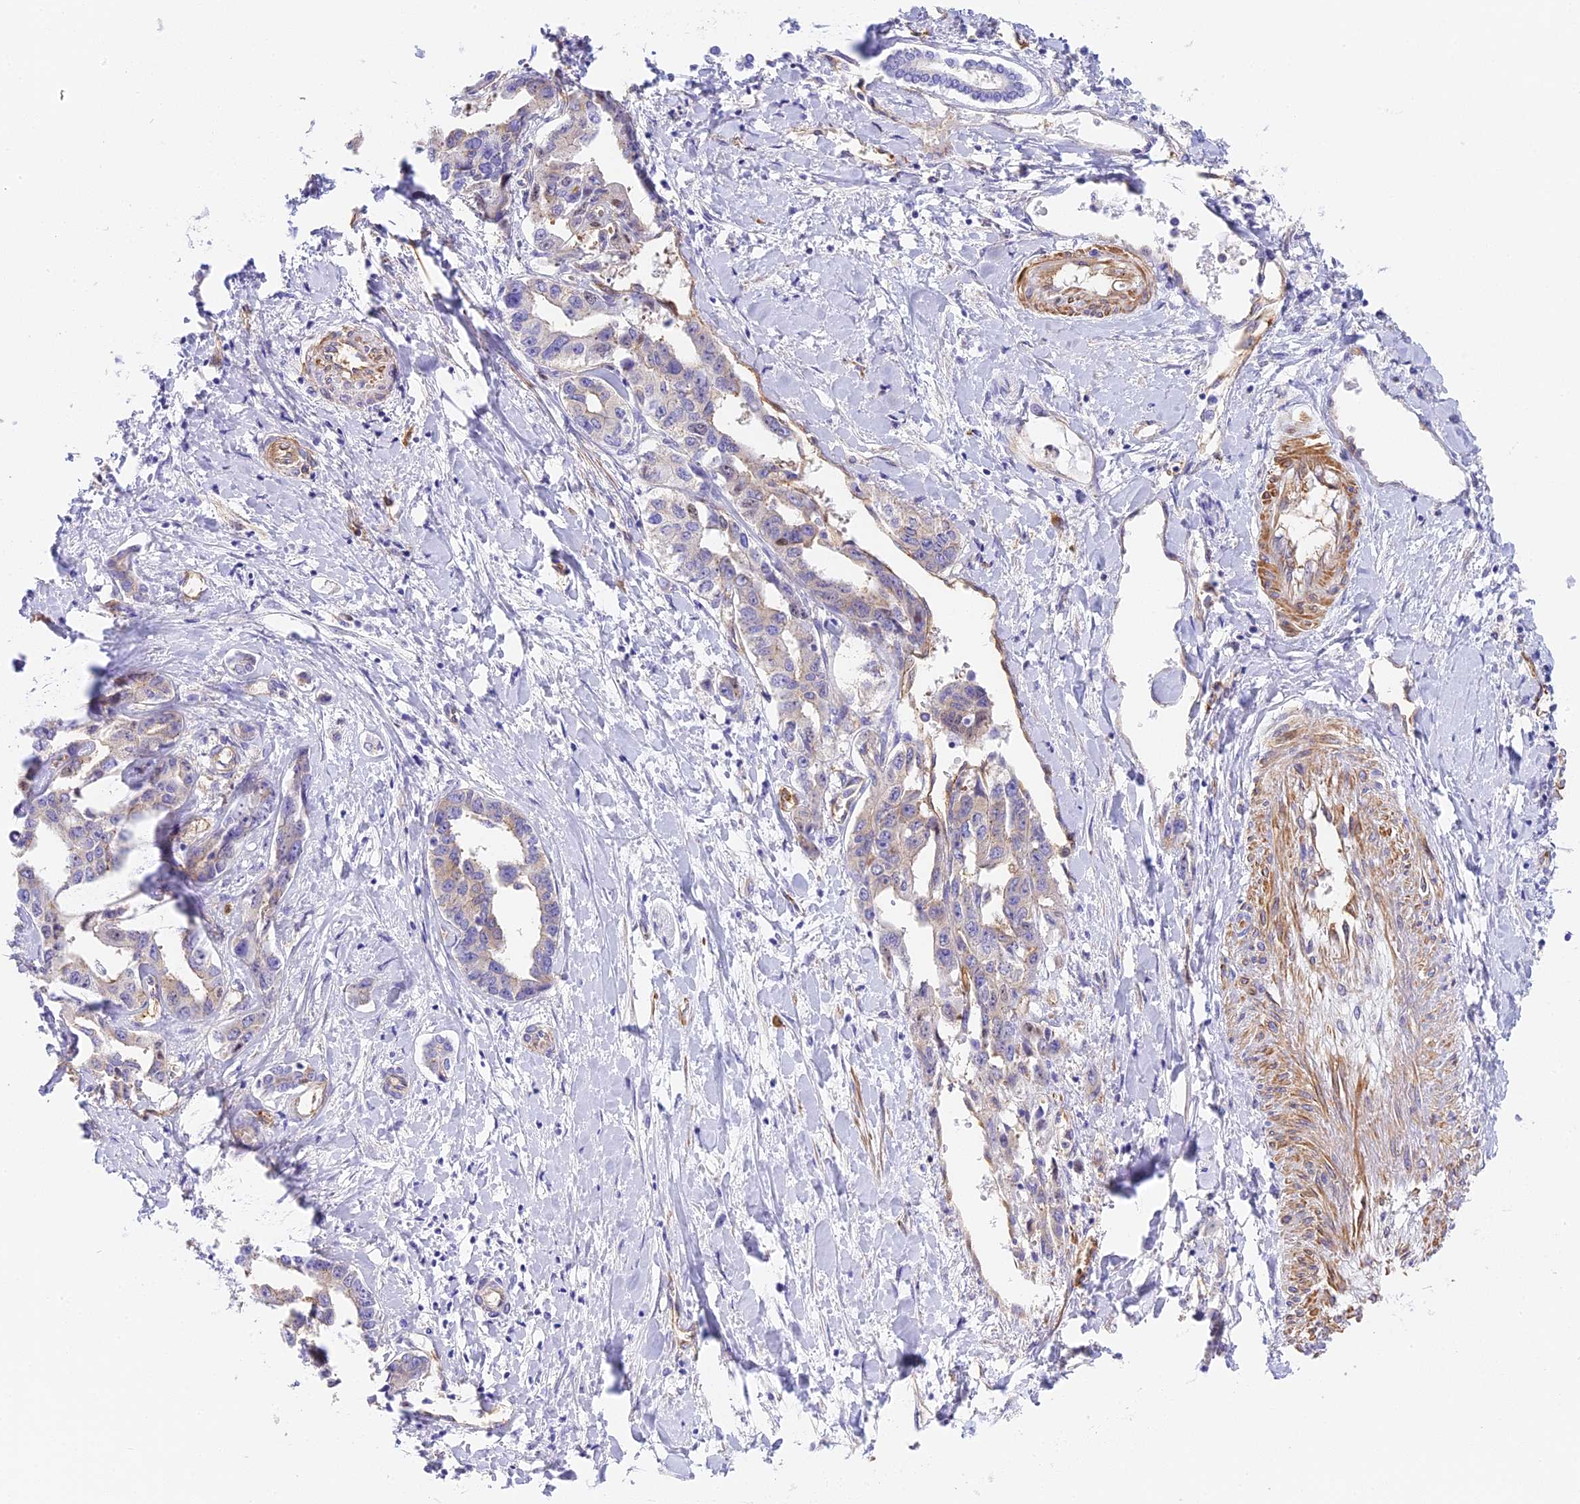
{"staining": {"intensity": "negative", "quantity": "none", "location": "none"}, "tissue": "liver cancer", "cell_type": "Tumor cells", "image_type": "cancer", "snomed": [{"axis": "morphology", "description": "Cholangiocarcinoma"}, {"axis": "topography", "description": "Liver"}], "caption": "This photomicrograph is of liver cholangiocarcinoma stained with immunohistochemistry (IHC) to label a protein in brown with the nuclei are counter-stained blue. There is no staining in tumor cells.", "gene": "HOMER3", "patient": {"sex": "male", "age": 59}}